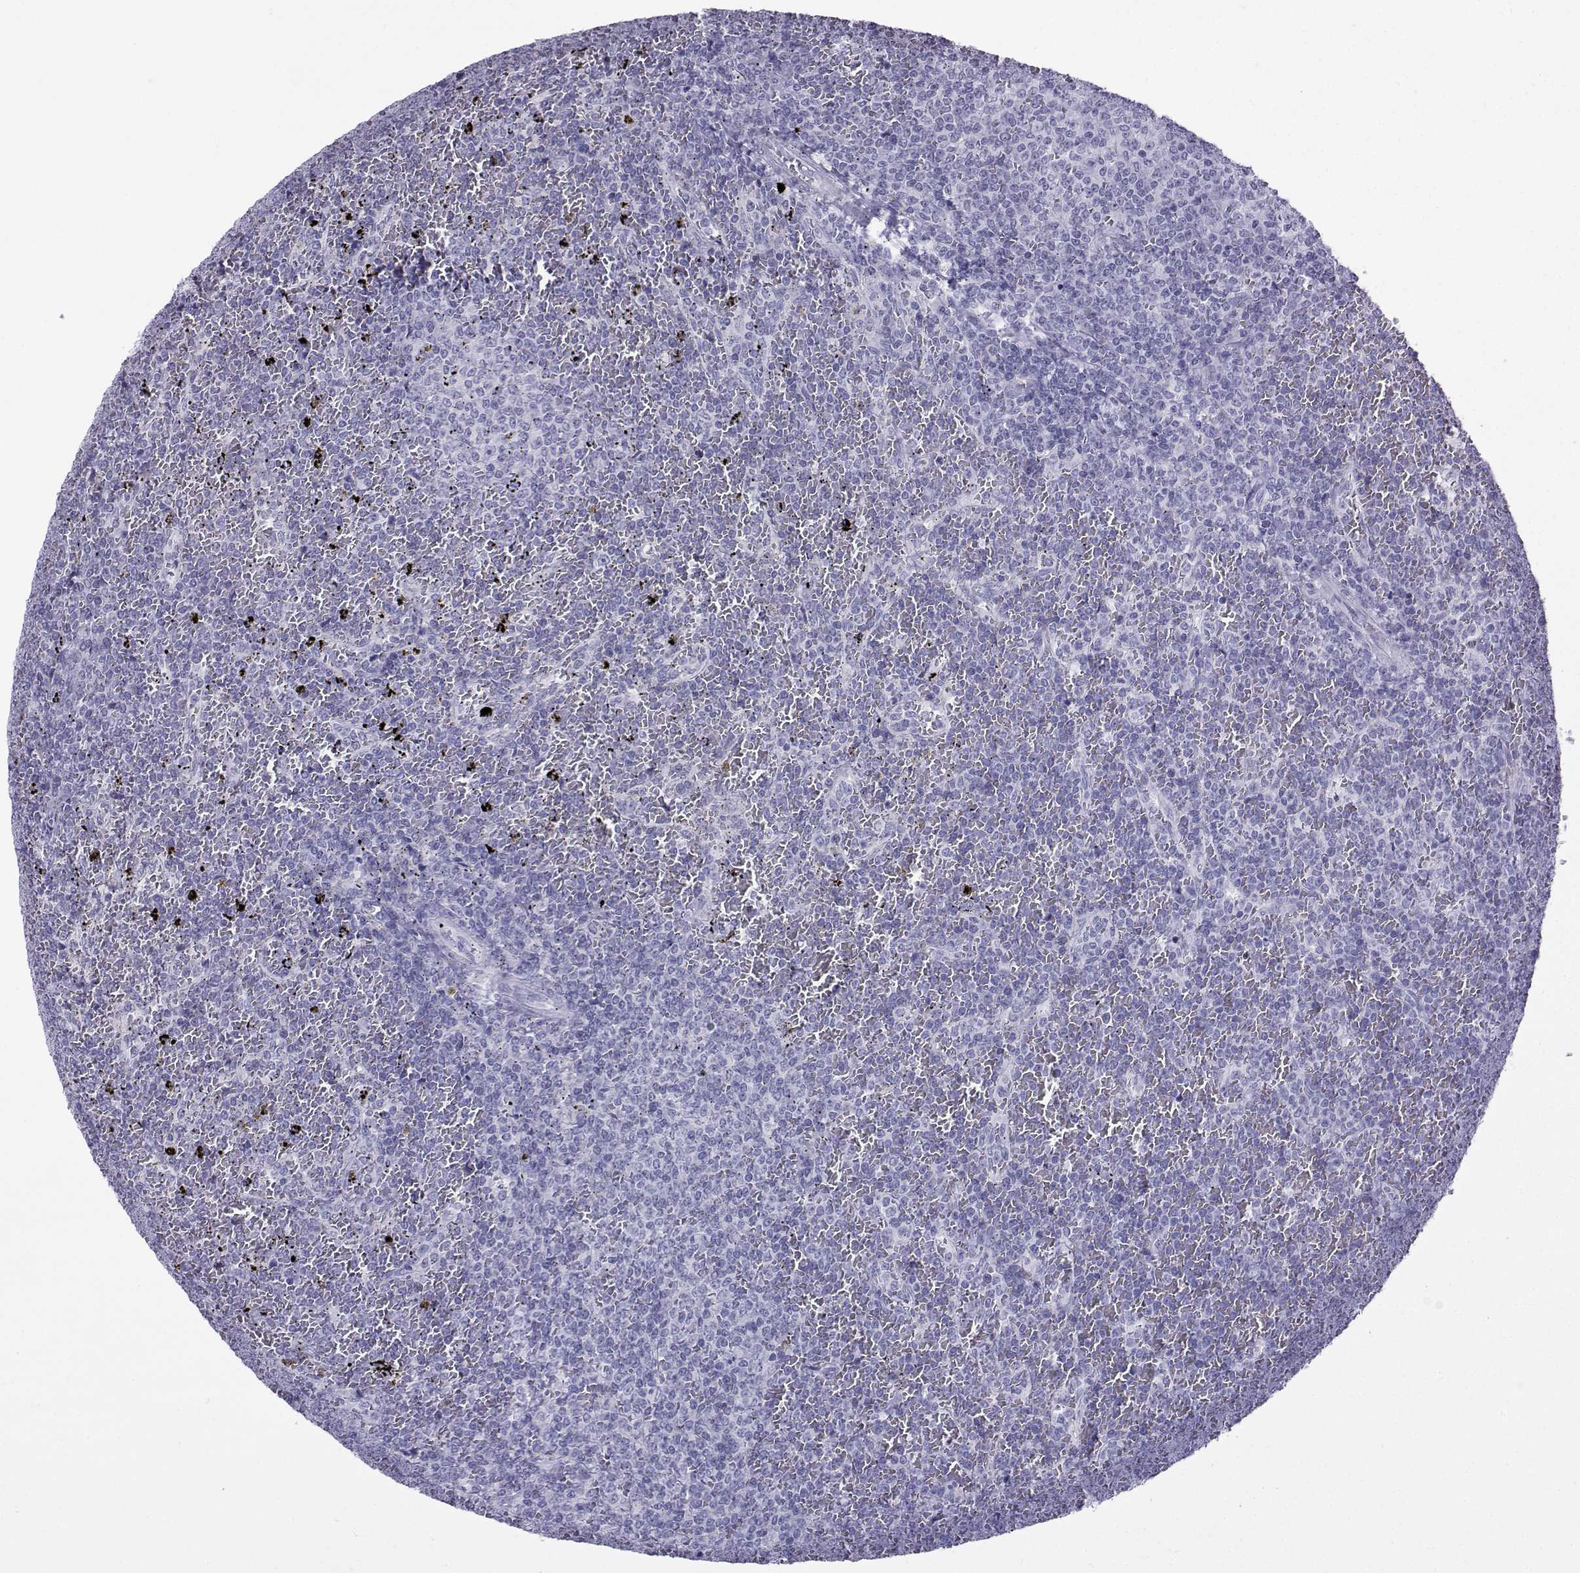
{"staining": {"intensity": "negative", "quantity": "none", "location": "none"}, "tissue": "lymphoma", "cell_type": "Tumor cells", "image_type": "cancer", "snomed": [{"axis": "morphology", "description": "Malignant lymphoma, non-Hodgkin's type, Low grade"}, {"axis": "topography", "description": "Spleen"}], "caption": "Tumor cells are negative for protein expression in human lymphoma. (DAB immunohistochemistry (IHC) visualized using brightfield microscopy, high magnification).", "gene": "ARMC2", "patient": {"sex": "female", "age": 77}}